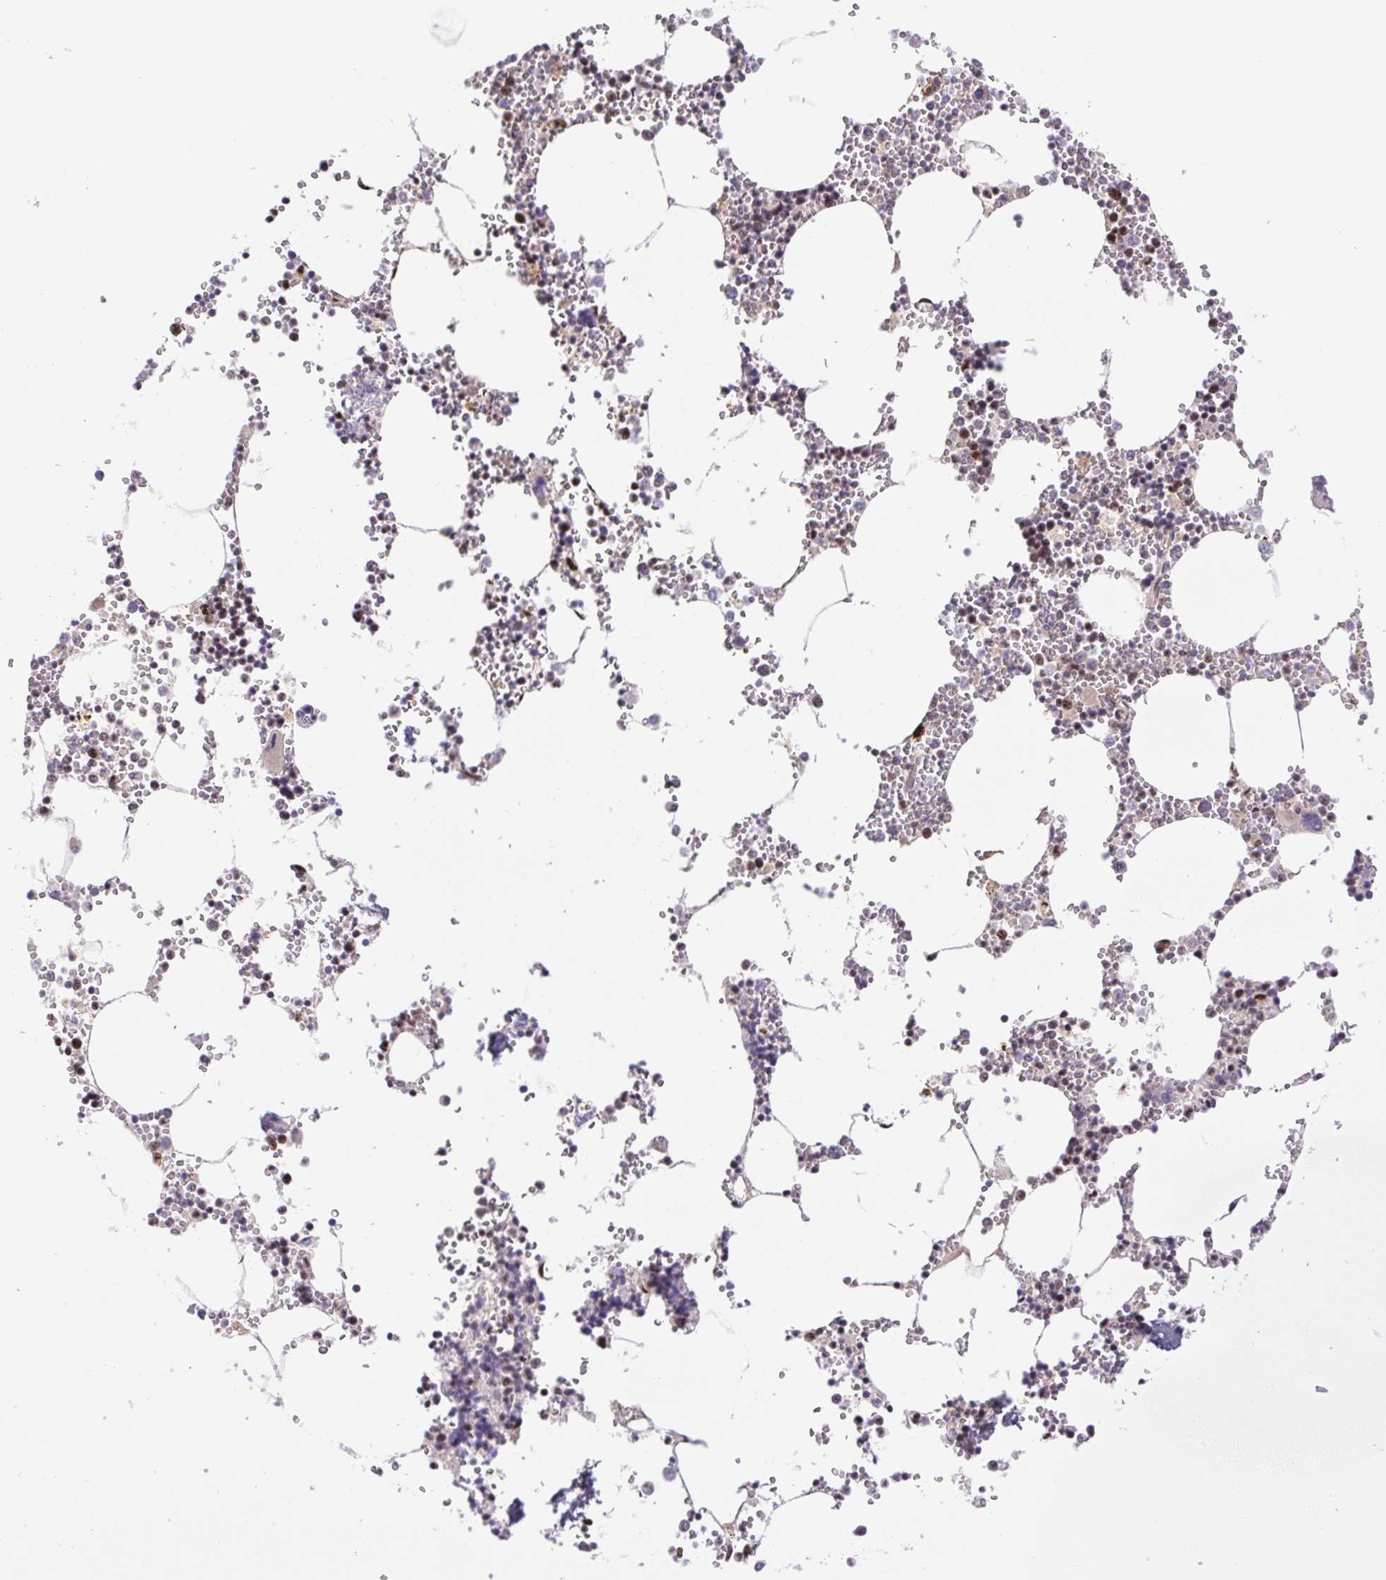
{"staining": {"intensity": "weak", "quantity": "<25%", "location": "nuclear"}, "tissue": "bone marrow", "cell_type": "Hematopoietic cells", "image_type": "normal", "snomed": [{"axis": "morphology", "description": "Normal tissue, NOS"}, {"axis": "topography", "description": "Bone marrow"}], "caption": "There is no significant expression in hematopoietic cells of bone marrow. (DAB immunohistochemistry (IHC) visualized using brightfield microscopy, high magnification).", "gene": "ERG", "patient": {"sex": "male", "age": 54}}